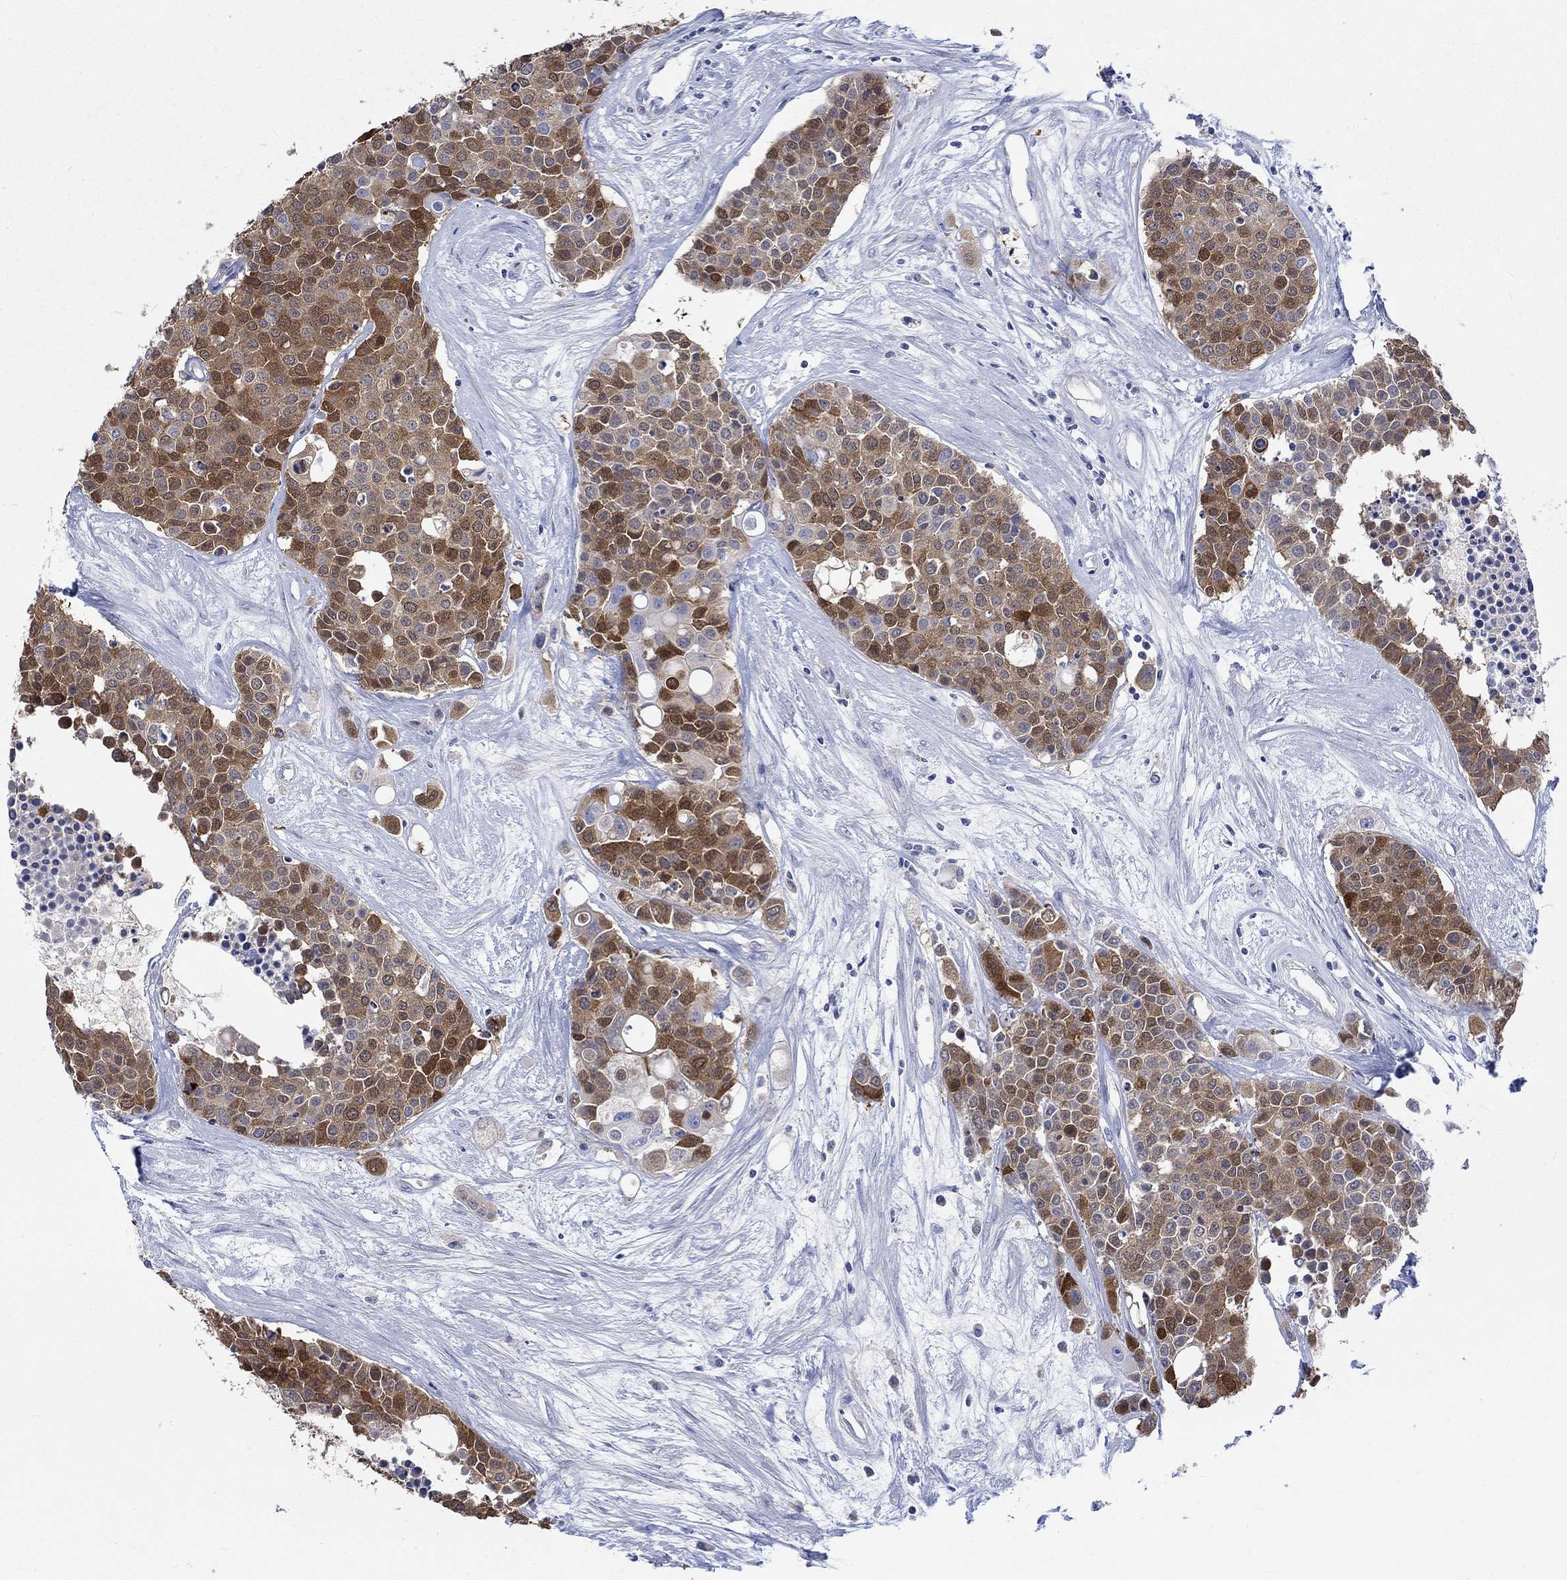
{"staining": {"intensity": "strong", "quantity": "25%-75%", "location": "cytoplasmic/membranous"}, "tissue": "carcinoid", "cell_type": "Tumor cells", "image_type": "cancer", "snomed": [{"axis": "morphology", "description": "Carcinoid, malignant, NOS"}, {"axis": "topography", "description": "Colon"}], "caption": "IHC micrograph of neoplastic tissue: malignant carcinoid stained using immunohistochemistry (IHC) exhibits high levels of strong protein expression localized specifically in the cytoplasmic/membranous of tumor cells, appearing as a cytoplasmic/membranous brown color.", "gene": "CPLX2", "patient": {"sex": "male", "age": 81}}